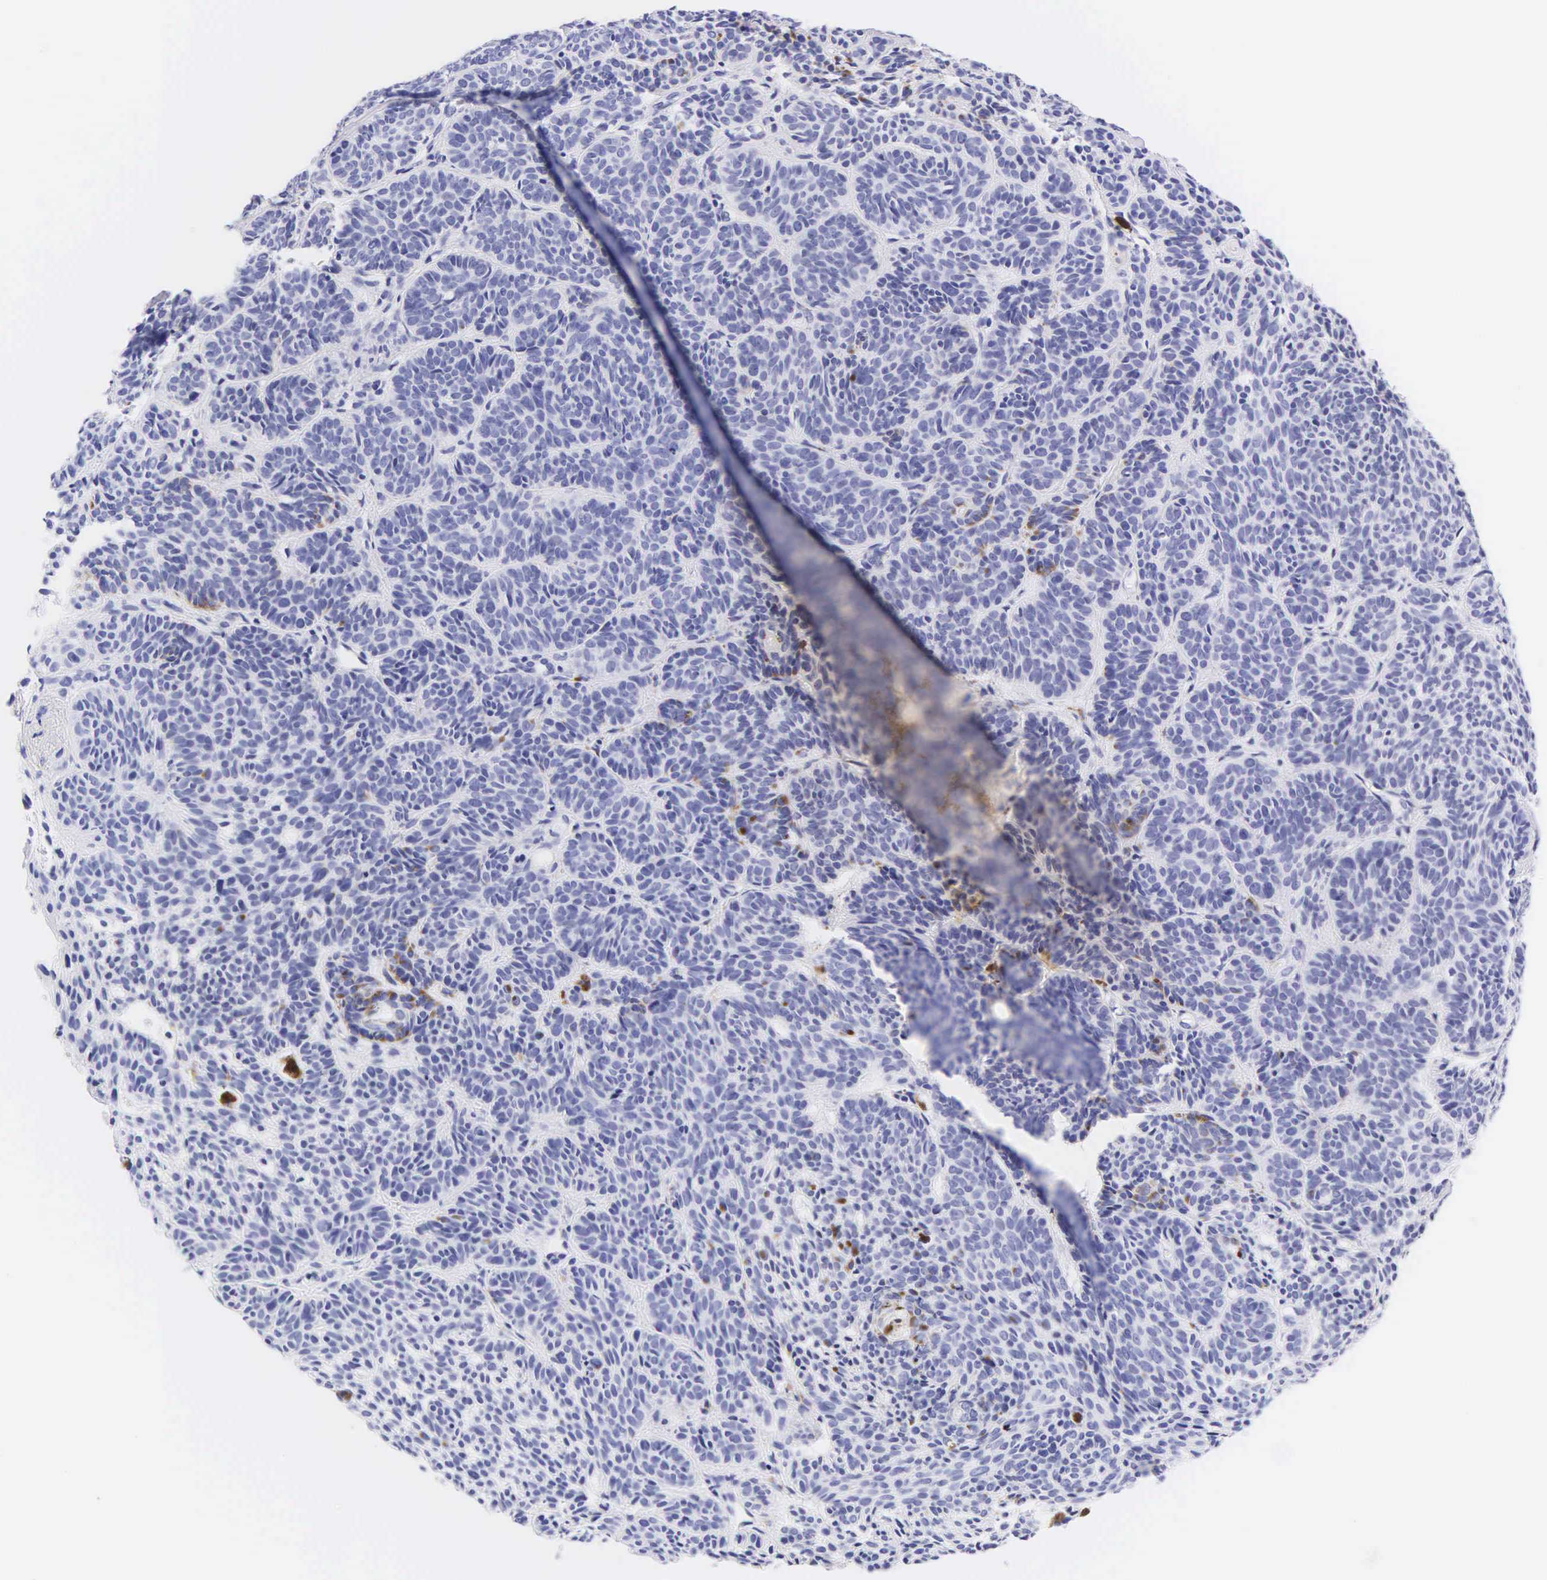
{"staining": {"intensity": "negative", "quantity": "none", "location": "none"}, "tissue": "skin cancer", "cell_type": "Tumor cells", "image_type": "cancer", "snomed": [{"axis": "morphology", "description": "Basal cell carcinoma"}, {"axis": "topography", "description": "Skin"}], "caption": "Immunohistochemistry photomicrograph of neoplastic tissue: human skin basal cell carcinoma stained with DAB reveals no significant protein staining in tumor cells. (DAB immunohistochemistry, high magnification).", "gene": "DES", "patient": {"sex": "female", "age": 62}}